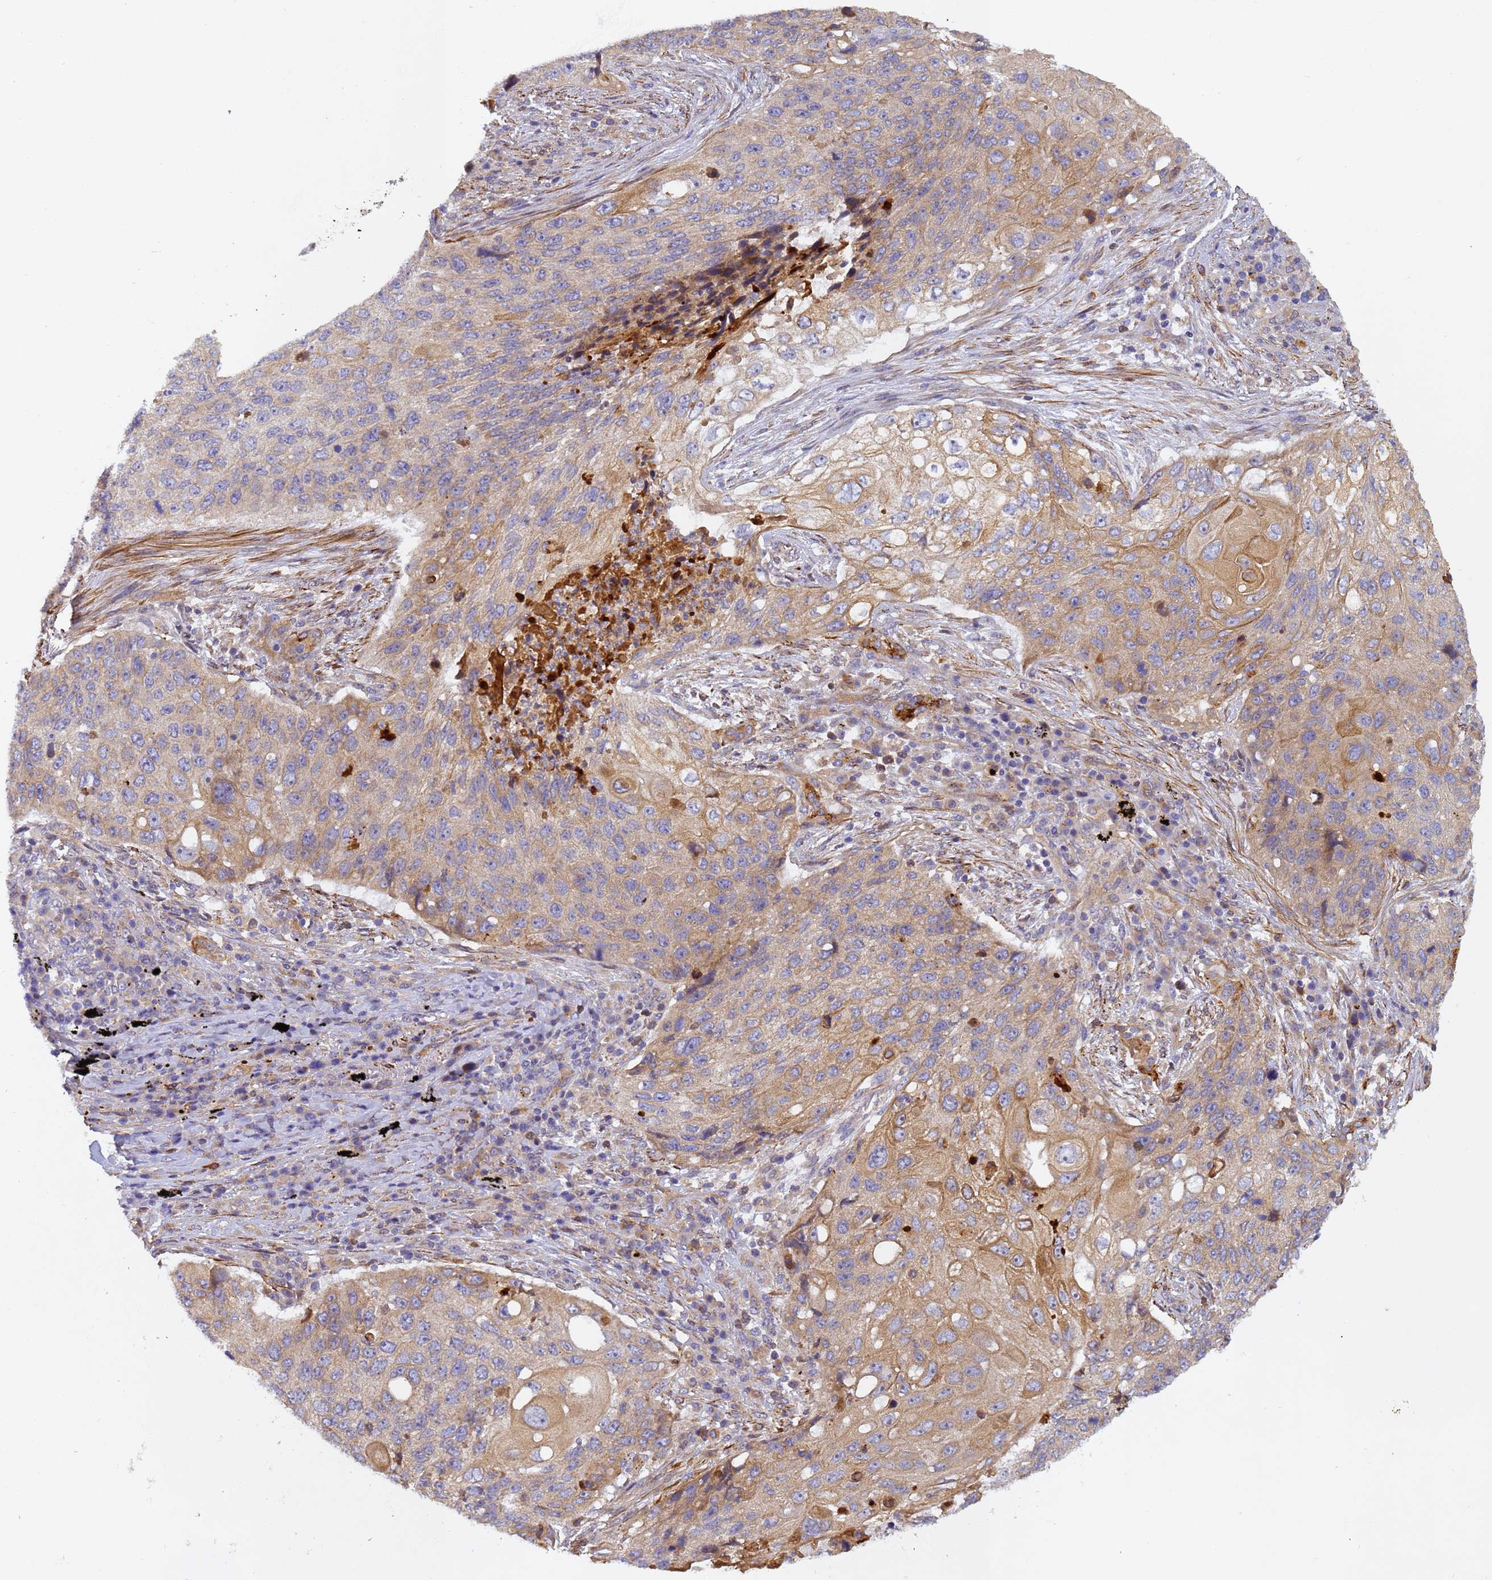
{"staining": {"intensity": "moderate", "quantity": "25%-75%", "location": "cytoplasmic/membranous"}, "tissue": "lung cancer", "cell_type": "Tumor cells", "image_type": "cancer", "snomed": [{"axis": "morphology", "description": "Squamous cell carcinoma, NOS"}, {"axis": "topography", "description": "Lung"}], "caption": "DAB (3,3'-diaminobenzidine) immunohistochemical staining of human lung cancer (squamous cell carcinoma) exhibits moderate cytoplasmic/membranous protein staining in approximately 25%-75% of tumor cells.", "gene": "RALGAPA2", "patient": {"sex": "female", "age": 63}}